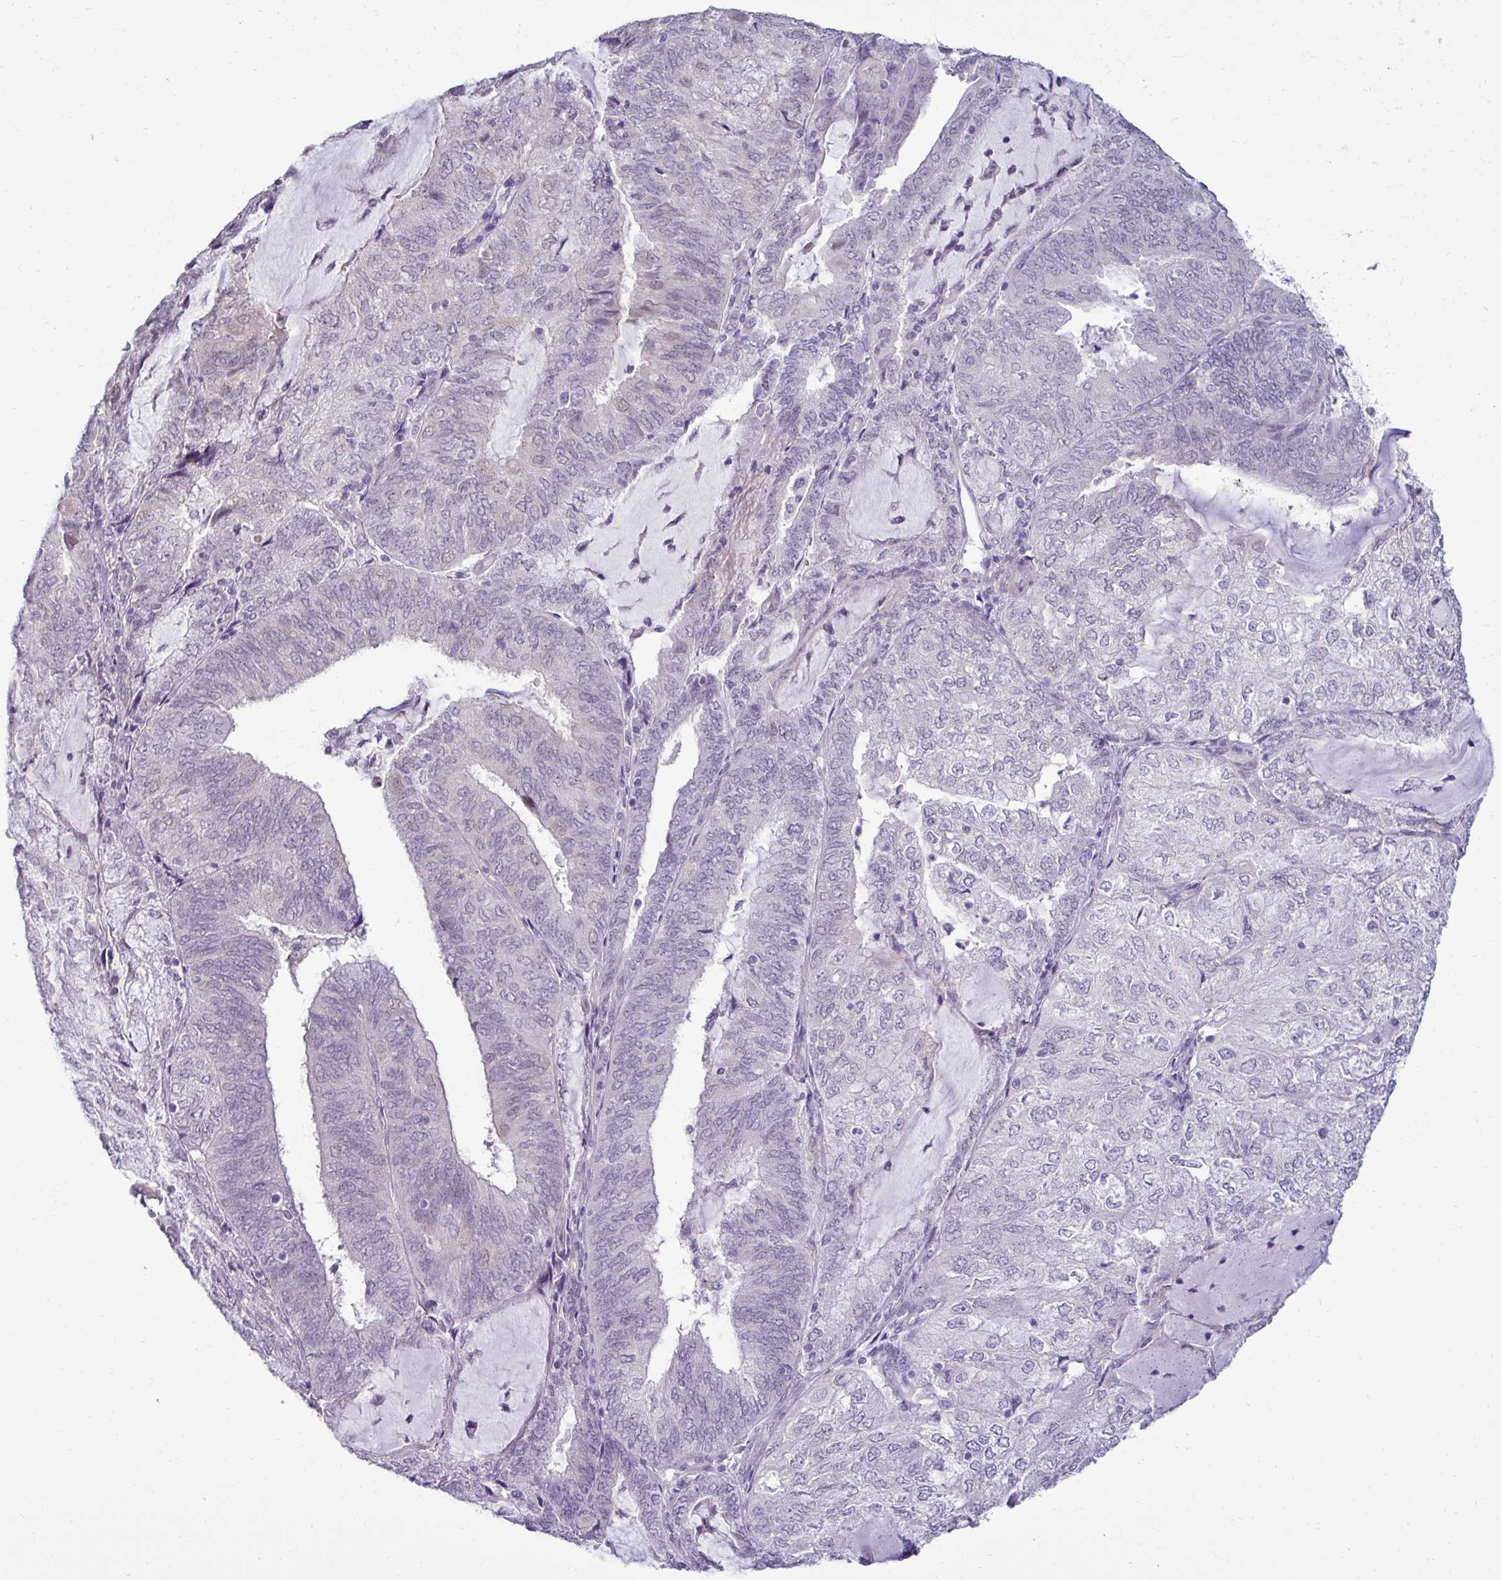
{"staining": {"intensity": "negative", "quantity": "none", "location": "none"}, "tissue": "endometrial cancer", "cell_type": "Tumor cells", "image_type": "cancer", "snomed": [{"axis": "morphology", "description": "Adenocarcinoma, NOS"}, {"axis": "topography", "description": "Endometrium"}], "caption": "Human endometrial cancer stained for a protein using IHC reveals no positivity in tumor cells.", "gene": "SLC30A3", "patient": {"sex": "female", "age": 81}}